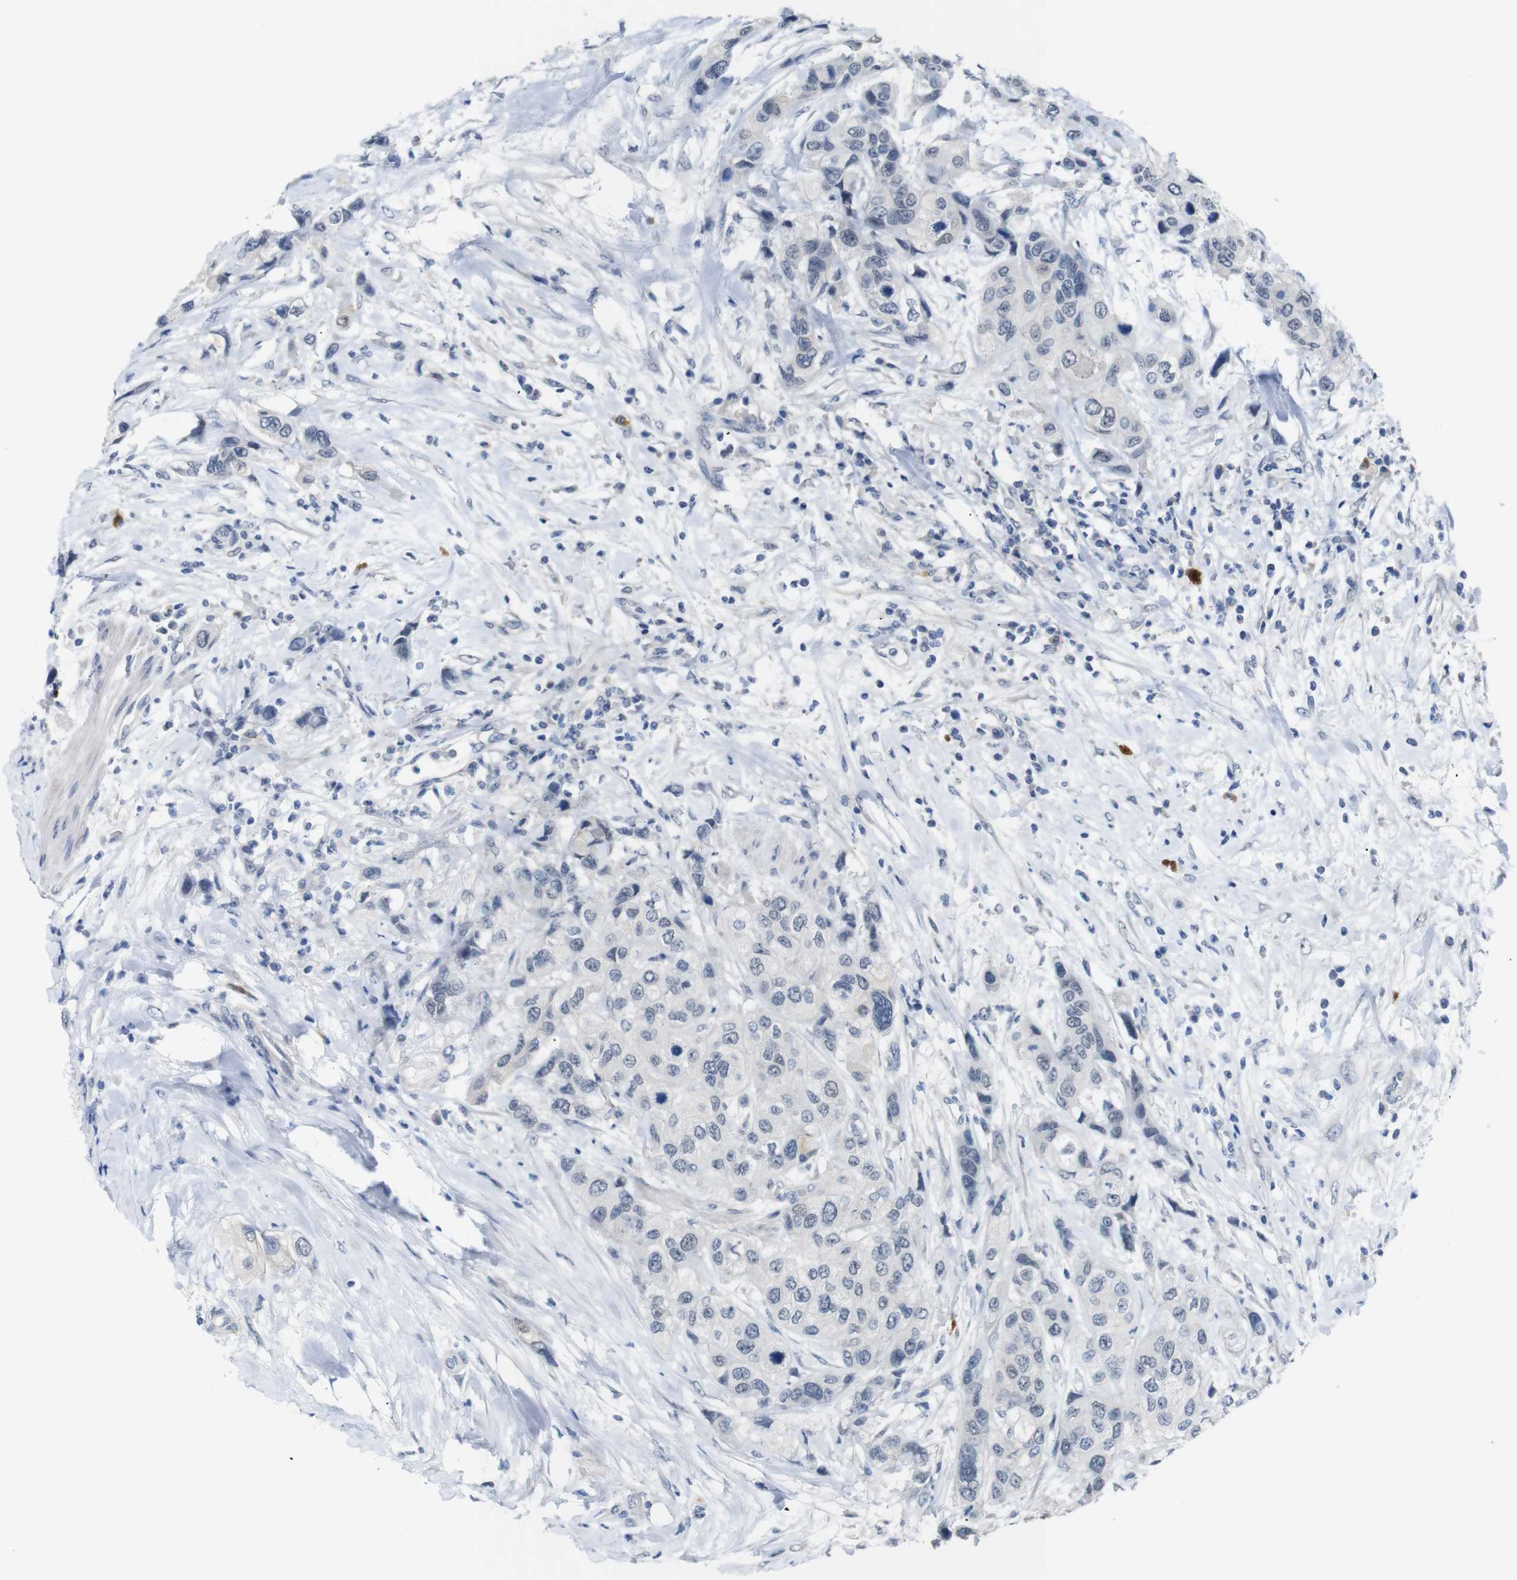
{"staining": {"intensity": "negative", "quantity": "none", "location": "none"}, "tissue": "urothelial cancer", "cell_type": "Tumor cells", "image_type": "cancer", "snomed": [{"axis": "morphology", "description": "Urothelial carcinoma, High grade"}, {"axis": "topography", "description": "Urinary bladder"}], "caption": "High magnification brightfield microscopy of high-grade urothelial carcinoma stained with DAB (brown) and counterstained with hematoxylin (blue): tumor cells show no significant staining.", "gene": "CHRM5", "patient": {"sex": "female", "age": 56}}